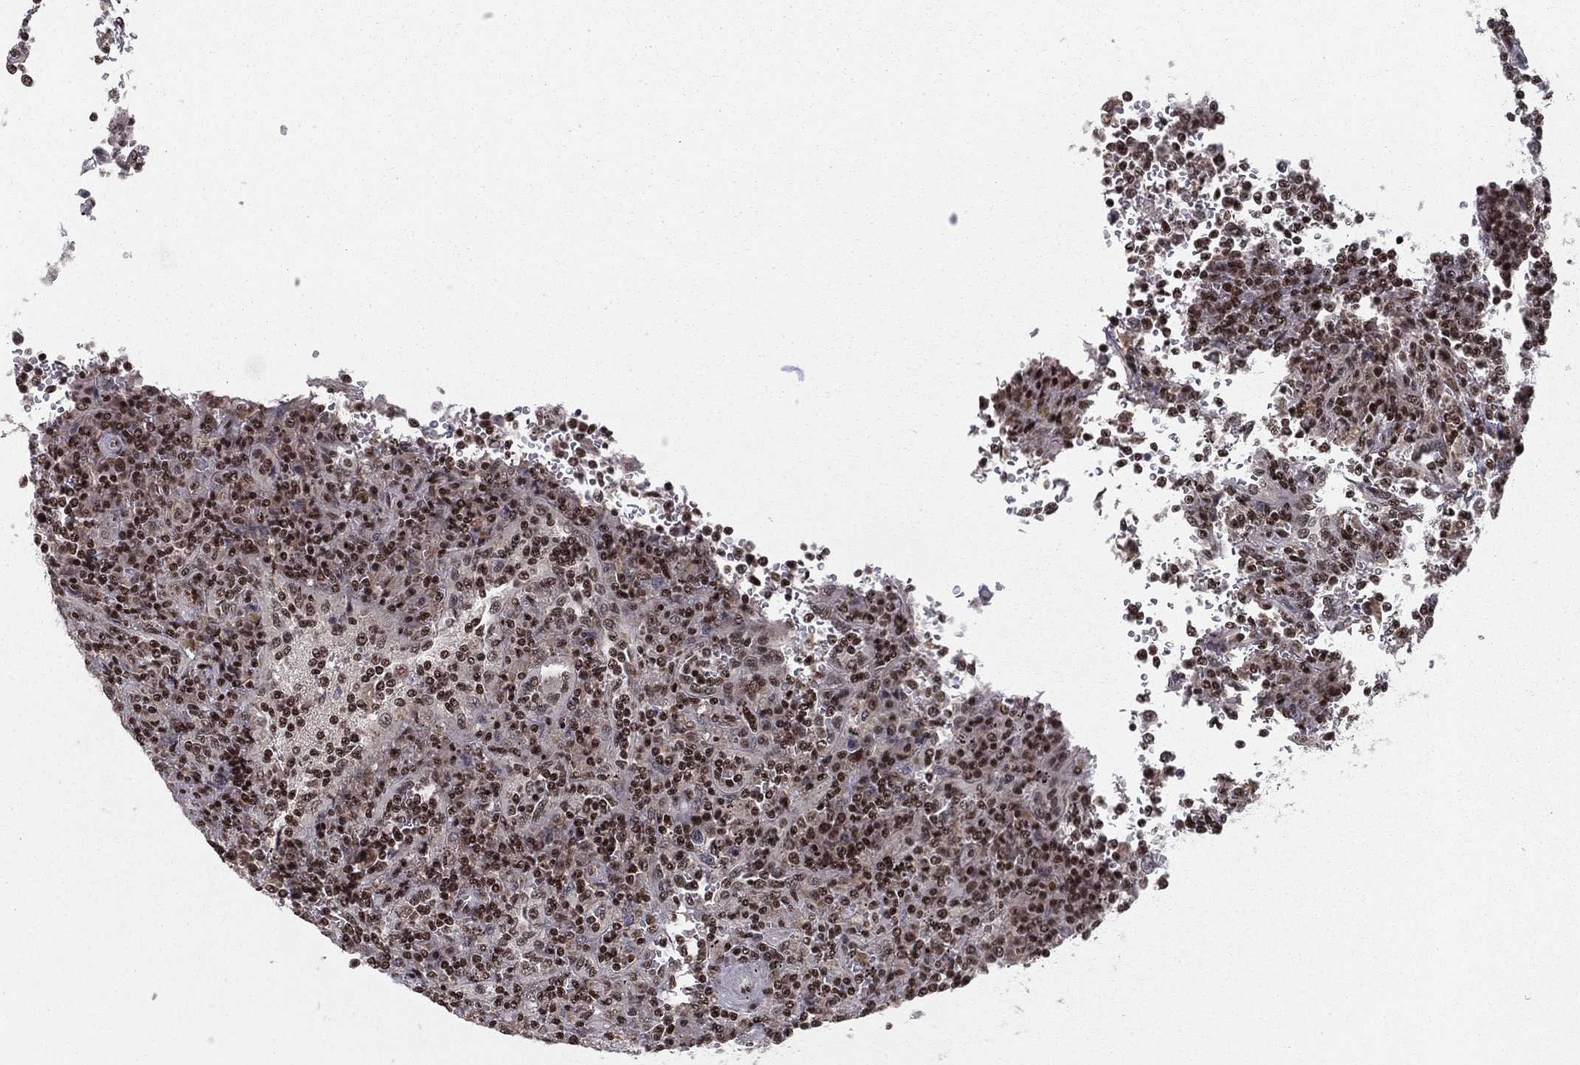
{"staining": {"intensity": "moderate", "quantity": ">75%", "location": "nuclear"}, "tissue": "lymphoma", "cell_type": "Tumor cells", "image_type": "cancer", "snomed": [{"axis": "morphology", "description": "Malignant lymphoma, non-Hodgkin's type, Low grade"}, {"axis": "topography", "description": "Spleen"}], "caption": "IHC image of neoplastic tissue: lymphoma stained using immunohistochemistry displays medium levels of moderate protein expression localized specifically in the nuclear of tumor cells, appearing as a nuclear brown color.", "gene": "NFYB", "patient": {"sex": "male", "age": 62}}